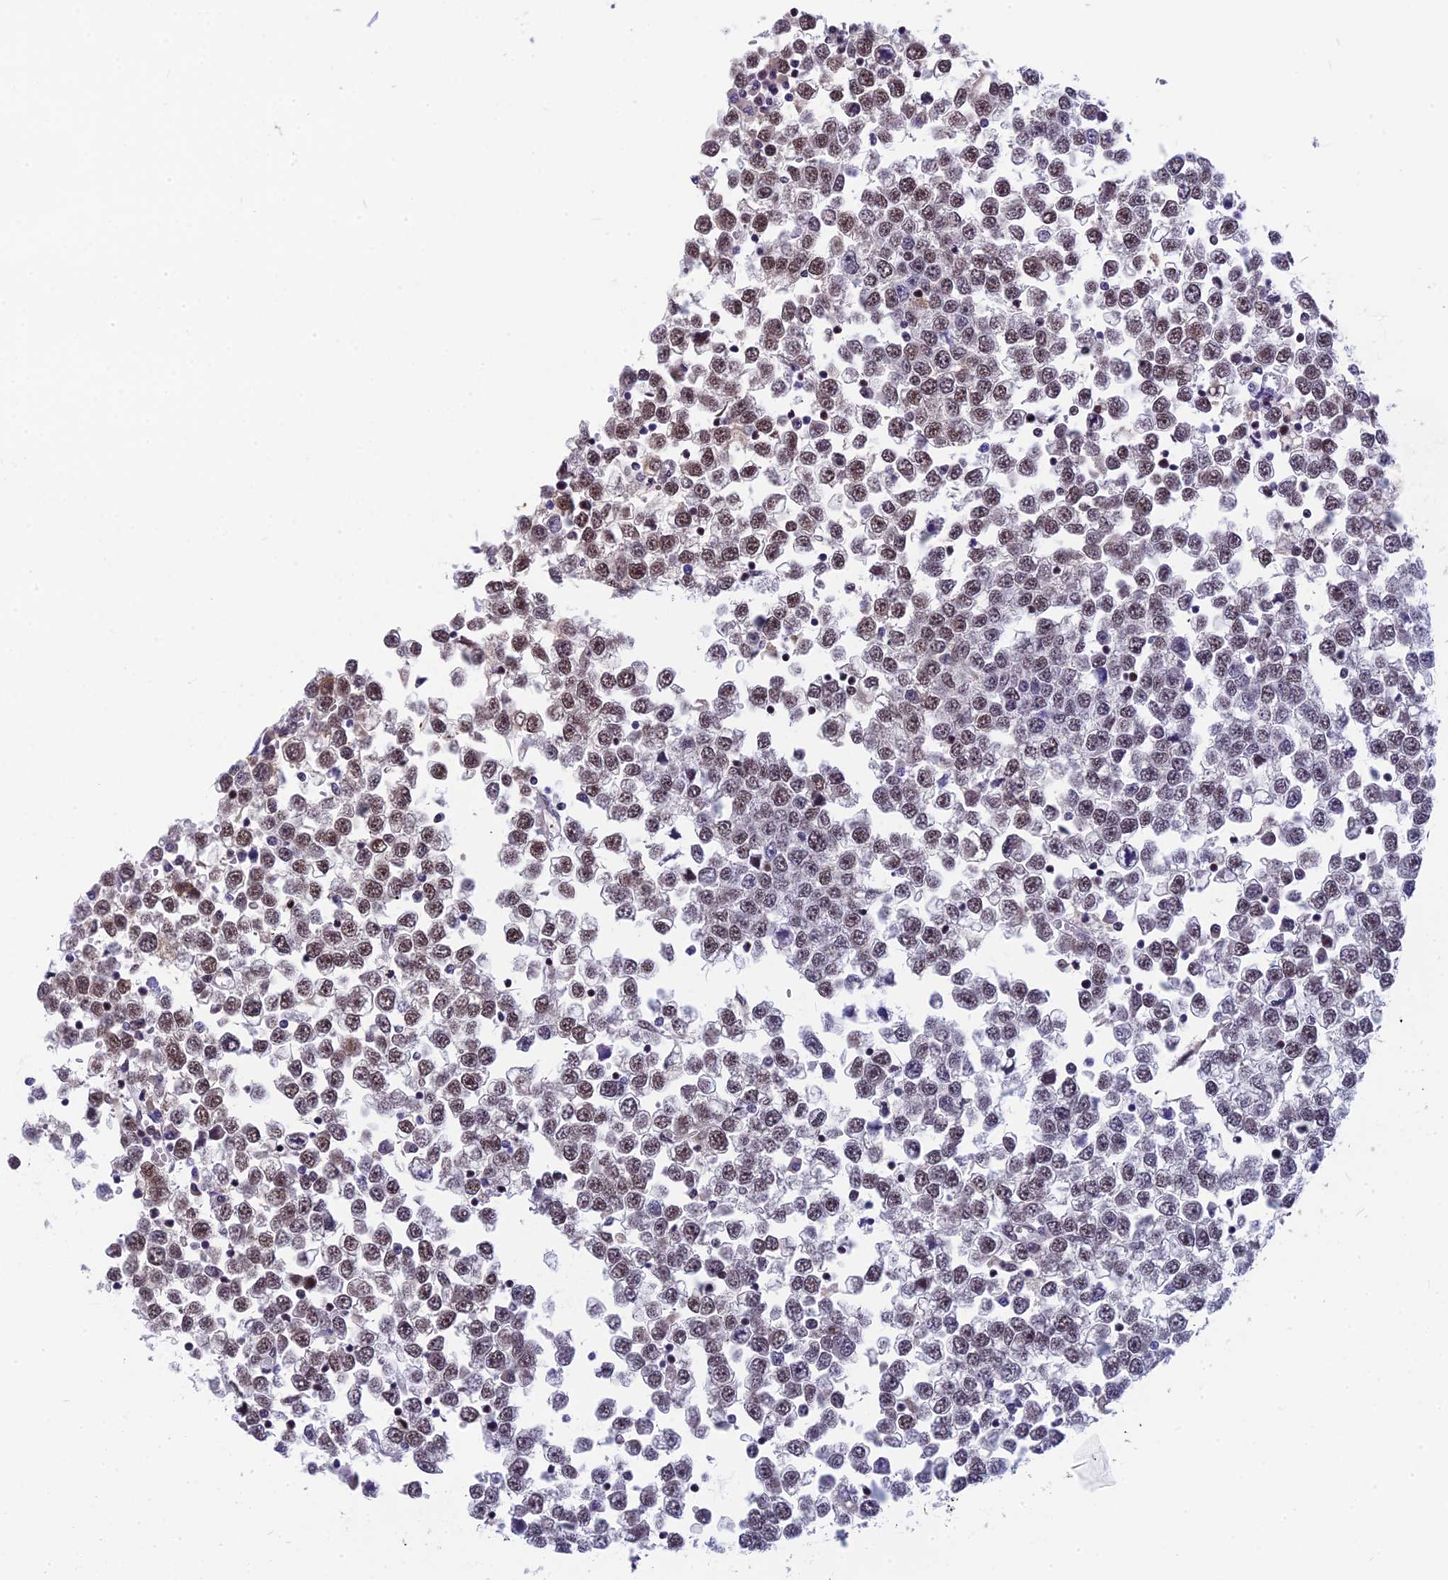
{"staining": {"intensity": "weak", "quantity": "25%-75%", "location": "nuclear"}, "tissue": "testis cancer", "cell_type": "Tumor cells", "image_type": "cancer", "snomed": [{"axis": "morphology", "description": "Seminoma, NOS"}, {"axis": "topography", "description": "Testis"}], "caption": "The immunohistochemical stain shows weak nuclear staining in tumor cells of testis cancer (seminoma) tissue.", "gene": "CMC1", "patient": {"sex": "male", "age": 65}}